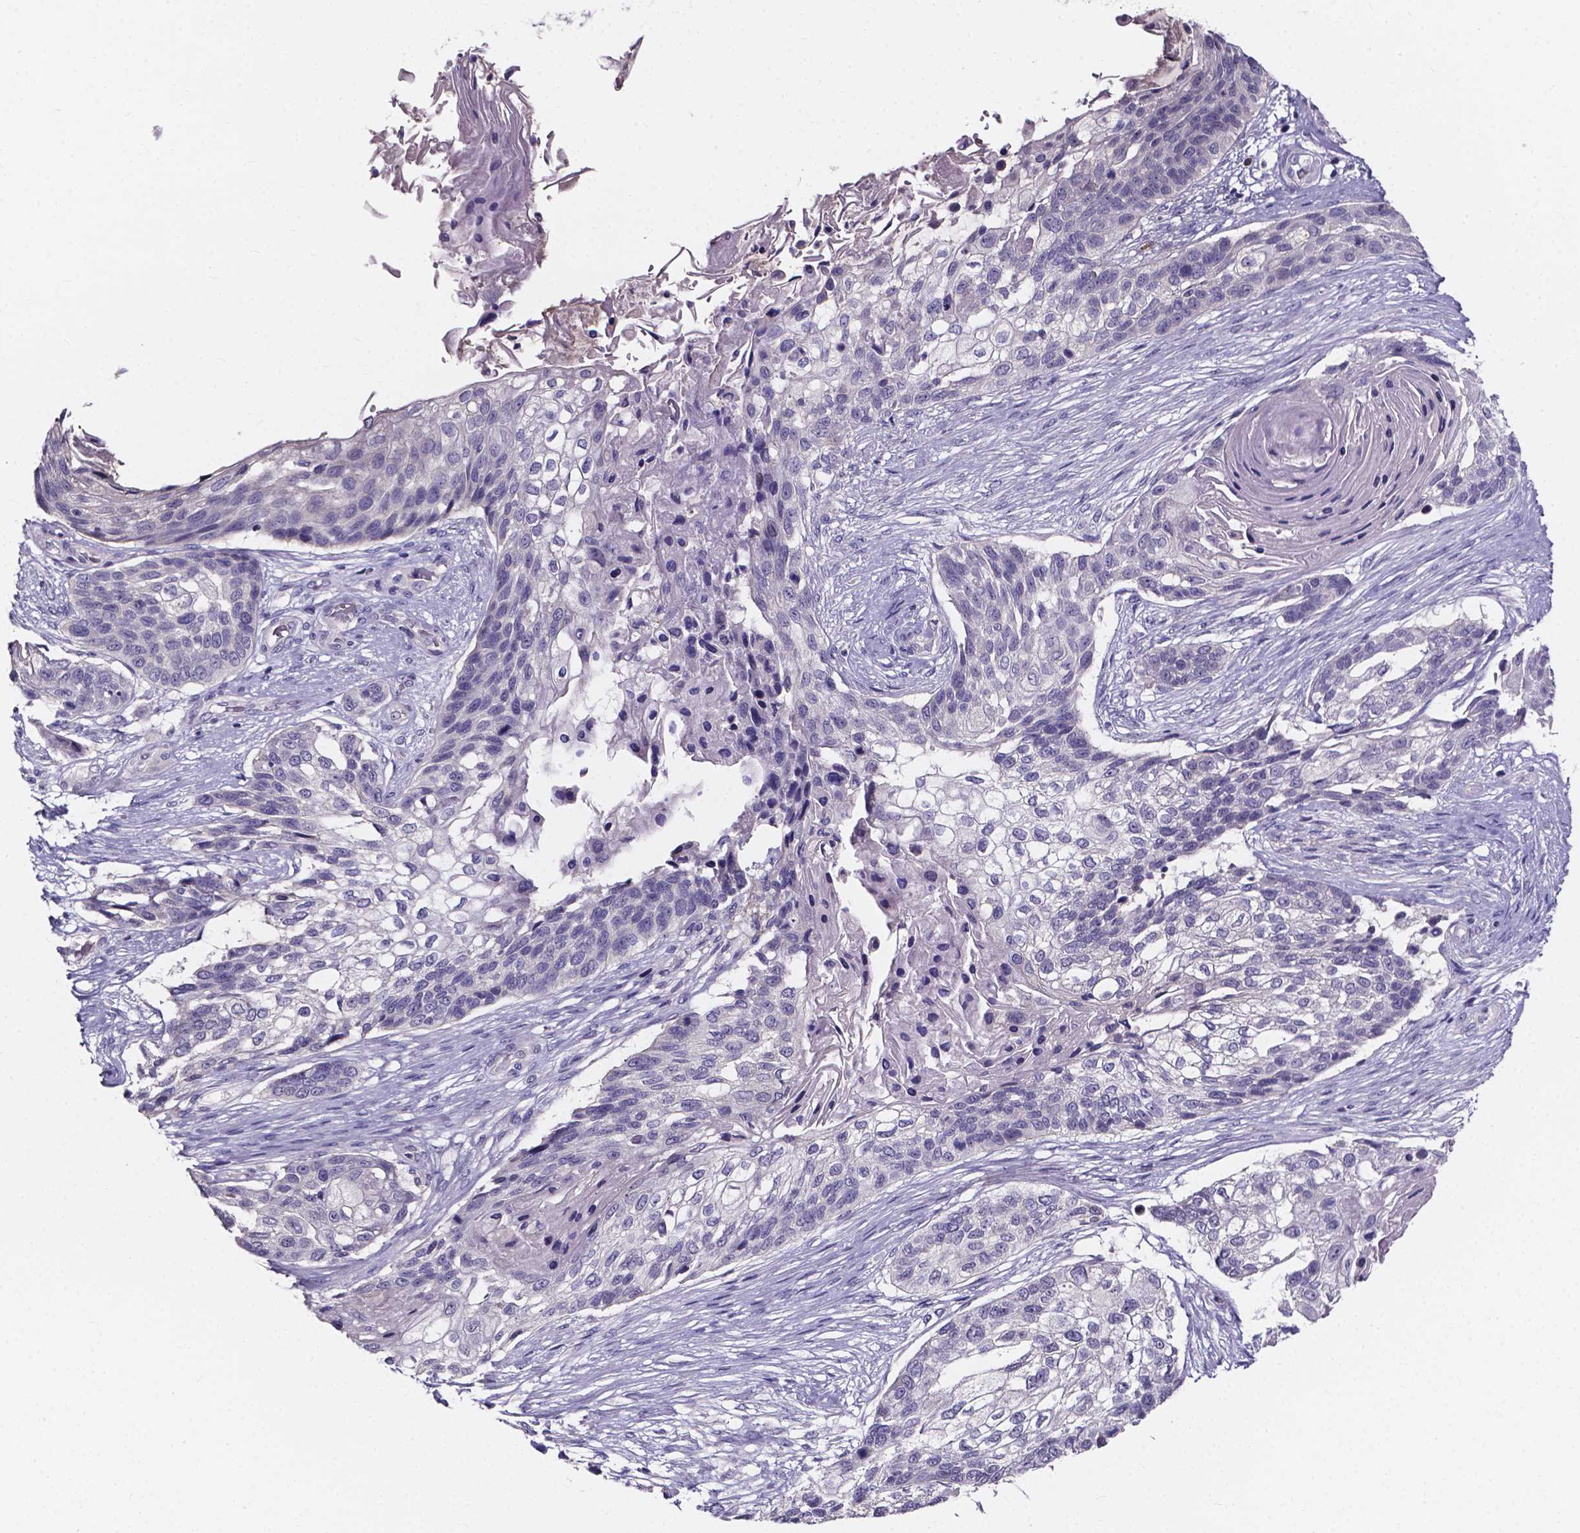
{"staining": {"intensity": "negative", "quantity": "none", "location": "none"}, "tissue": "lung cancer", "cell_type": "Tumor cells", "image_type": "cancer", "snomed": [{"axis": "morphology", "description": "Squamous cell carcinoma, NOS"}, {"axis": "topography", "description": "Lung"}], "caption": "Tumor cells show no significant protein expression in lung cancer.", "gene": "SPOCD1", "patient": {"sex": "male", "age": 69}}